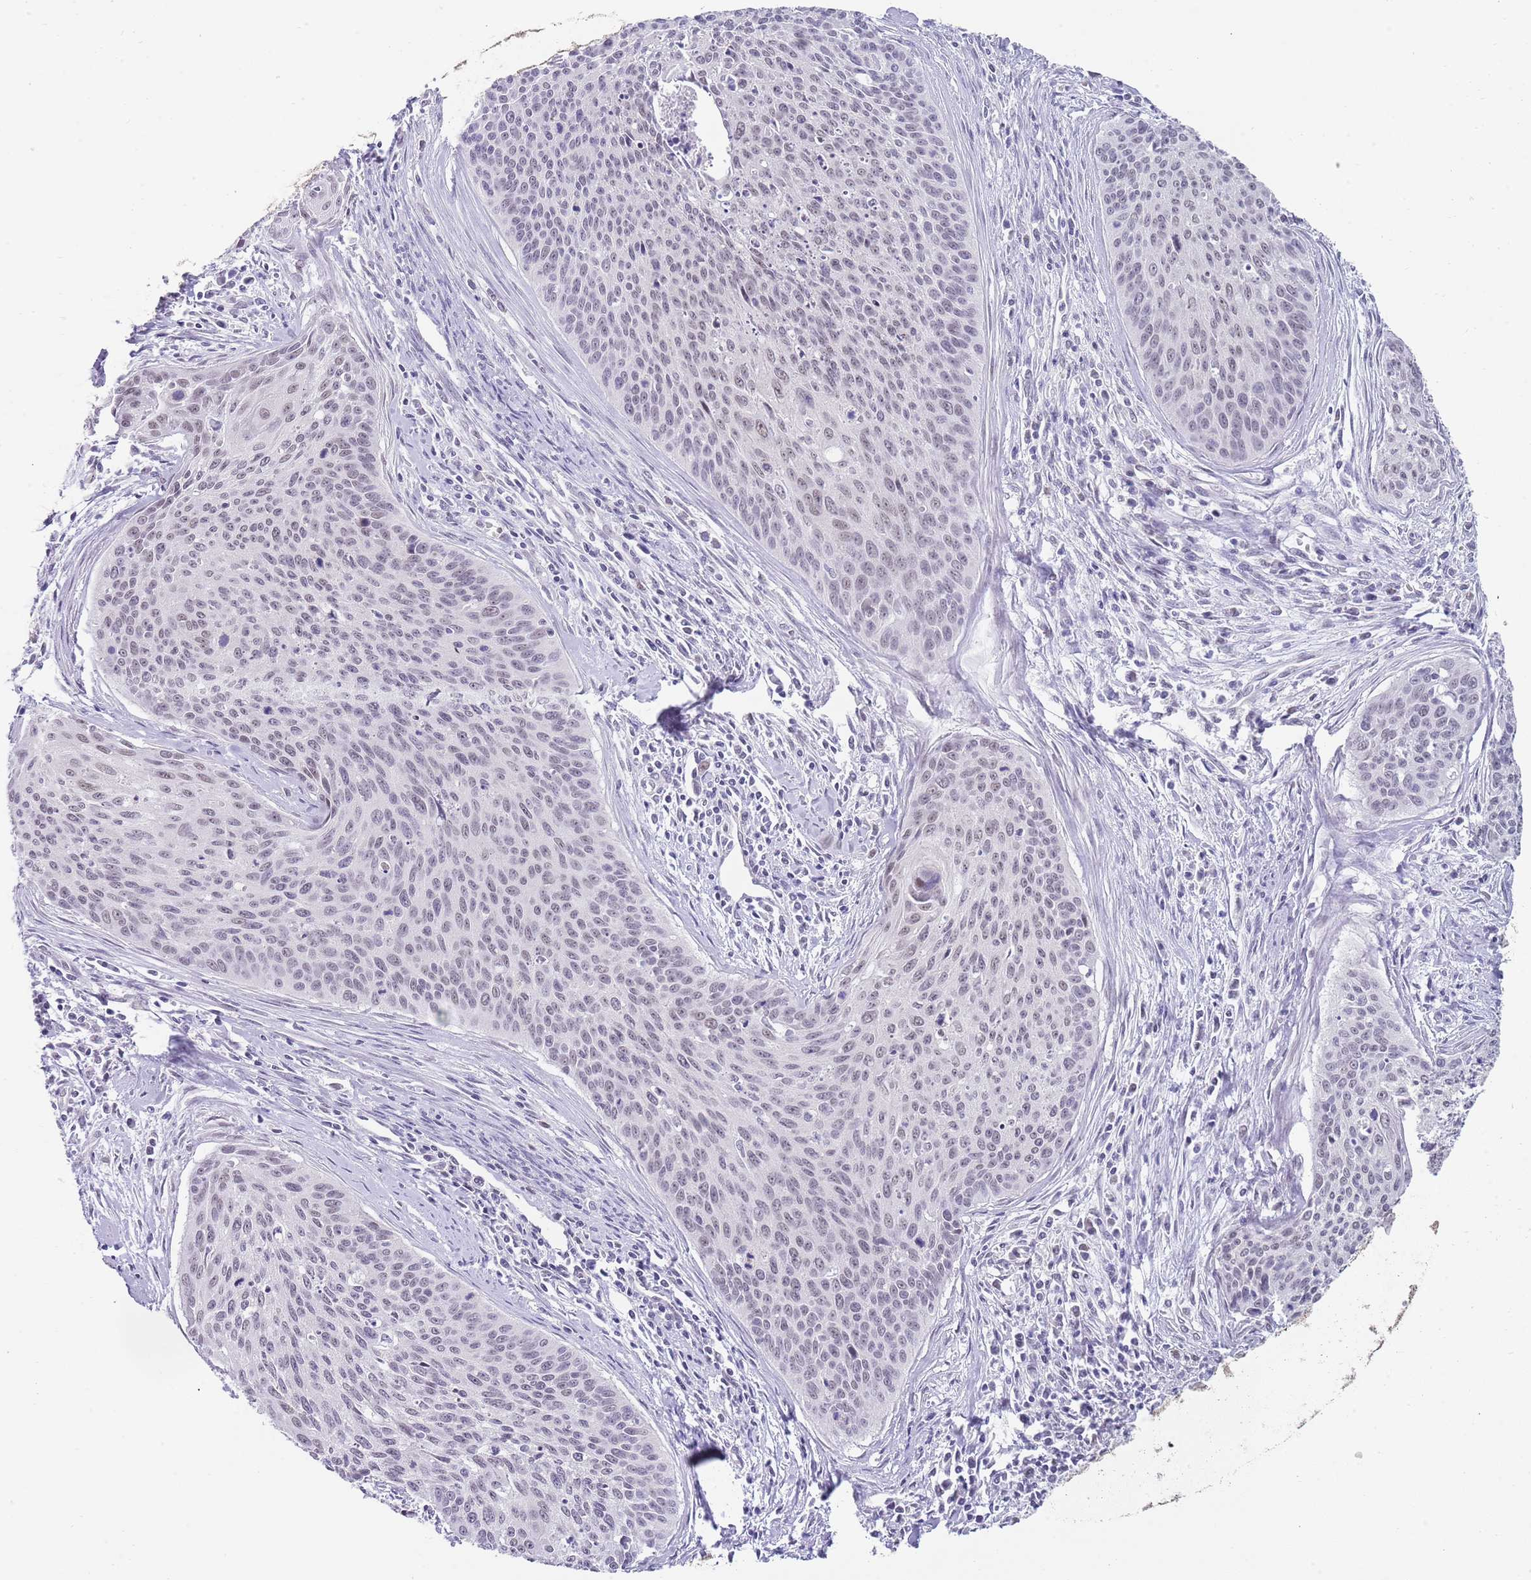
{"staining": {"intensity": "negative", "quantity": "none", "location": "none"}, "tissue": "cervical cancer", "cell_type": "Tumor cells", "image_type": "cancer", "snomed": [{"axis": "morphology", "description": "Squamous cell carcinoma, NOS"}, {"axis": "topography", "description": "Cervix"}], "caption": "Tumor cells are negative for protein expression in human cervical cancer.", "gene": "SEPHS2", "patient": {"sex": "female", "age": 55}}